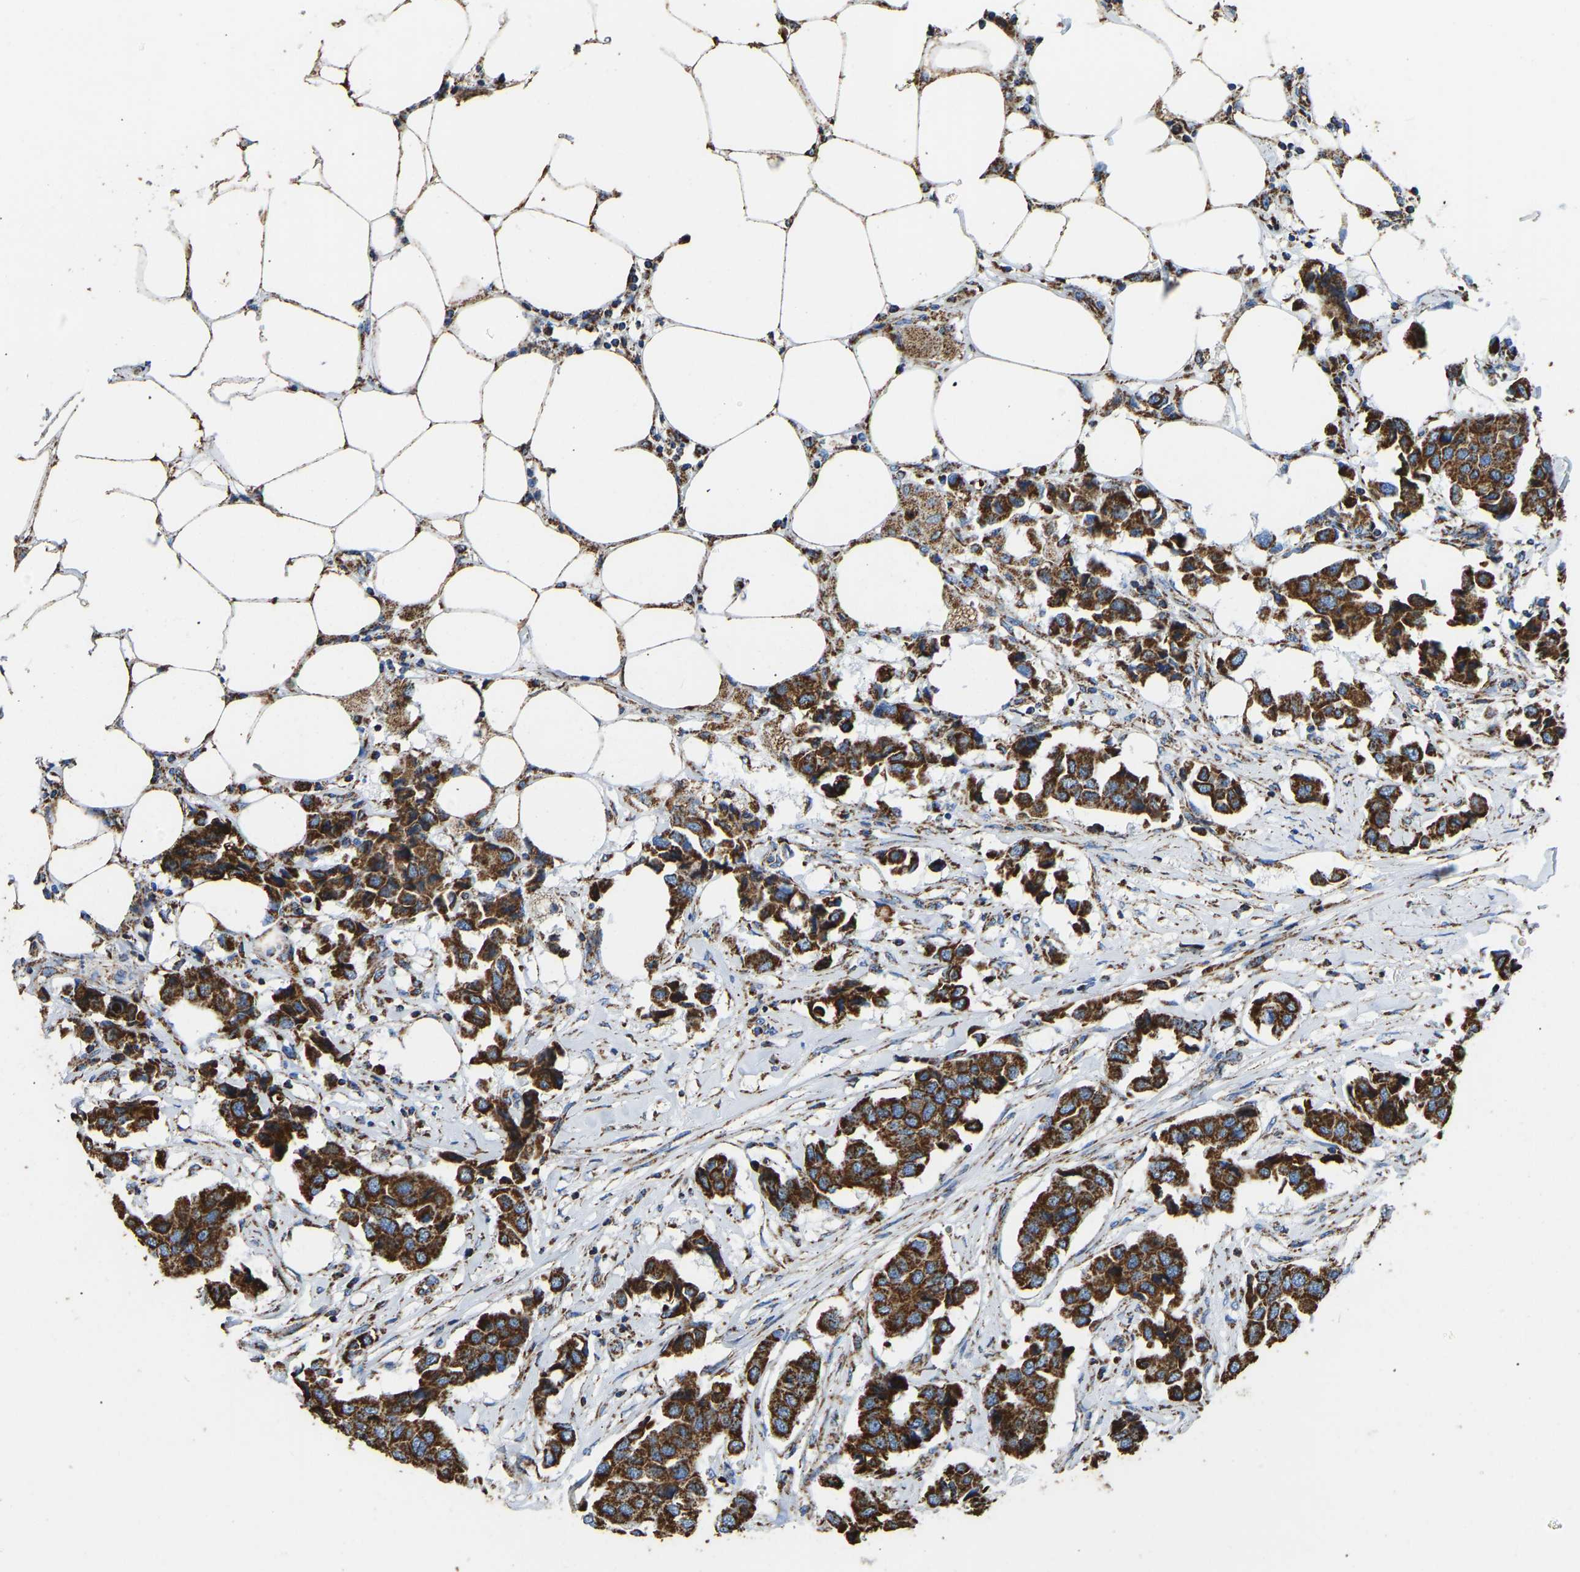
{"staining": {"intensity": "strong", "quantity": ">75%", "location": "cytoplasmic/membranous"}, "tissue": "breast cancer", "cell_type": "Tumor cells", "image_type": "cancer", "snomed": [{"axis": "morphology", "description": "Duct carcinoma"}, {"axis": "topography", "description": "Breast"}], "caption": "Immunohistochemistry histopathology image of neoplastic tissue: intraductal carcinoma (breast) stained using immunohistochemistry displays high levels of strong protein expression localized specifically in the cytoplasmic/membranous of tumor cells, appearing as a cytoplasmic/membranous brown color.", "gene": "IRX6", "patient": {"sex": "female", "age": 80}}